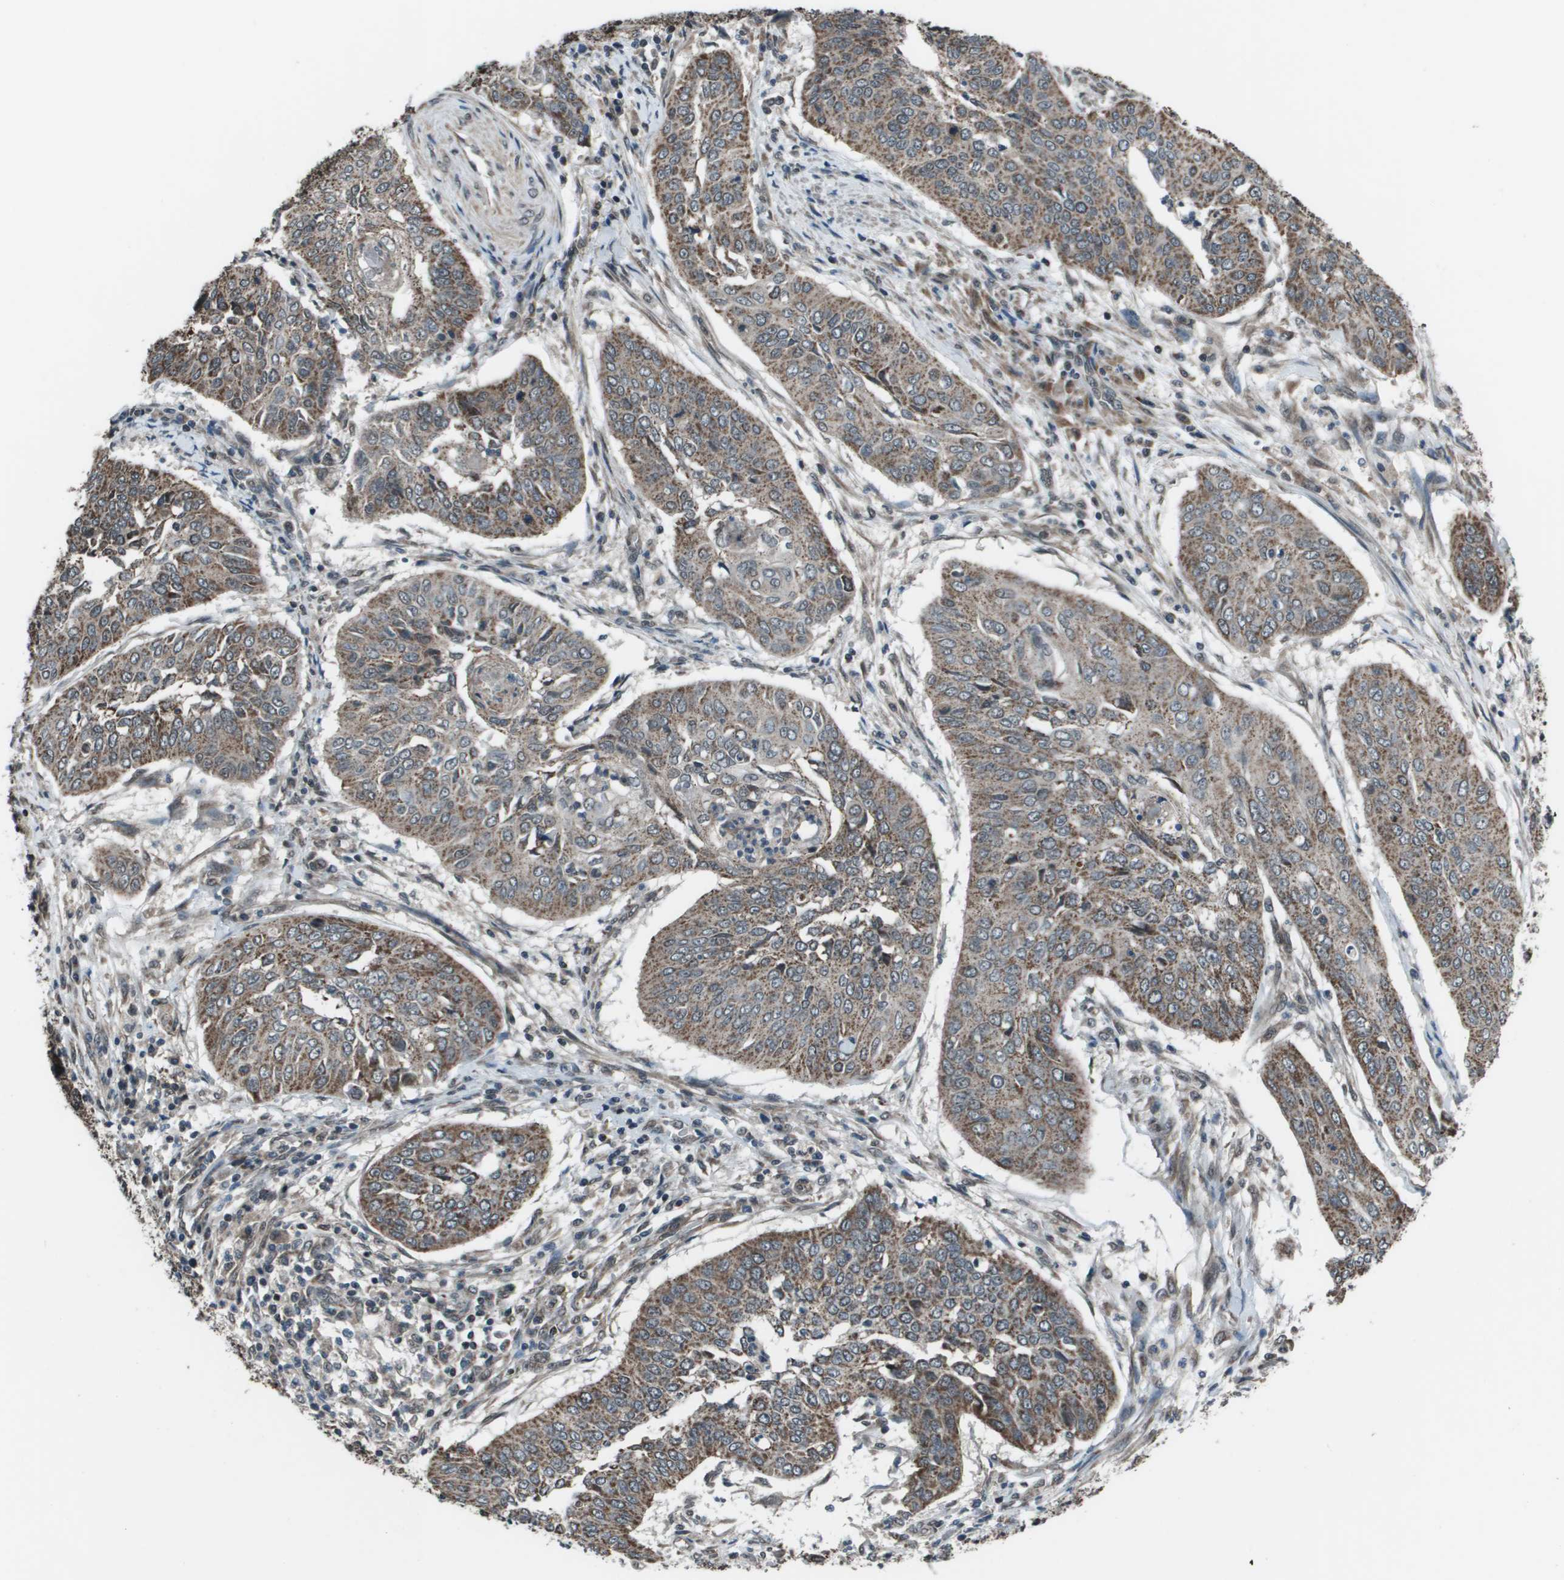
{"staining": {"intensity": "moderate", "quantity": ">75%", "location": "cytoplasmic/membranous"}, "tissue": "cervical cancer", "cell_type": "Tumor cells", "image_type": "cancer", "snomed": [{"axis": "morphology", "description": "Normal tissue, NOS"}, {"axis": "morphology", "description": "Squamous cell carcinoma, NOS"}, {"axis": "topography", "description": "Cervix"}], "caption": "DAB immunohistochemical staining of cervical squamous cell carcinoma displays moderate cytoplasmic/membranous protein positivity in about >75% of tumor cells.", "gene": "PPFIA1", "patient": {"sex": "female", "age": 39}}